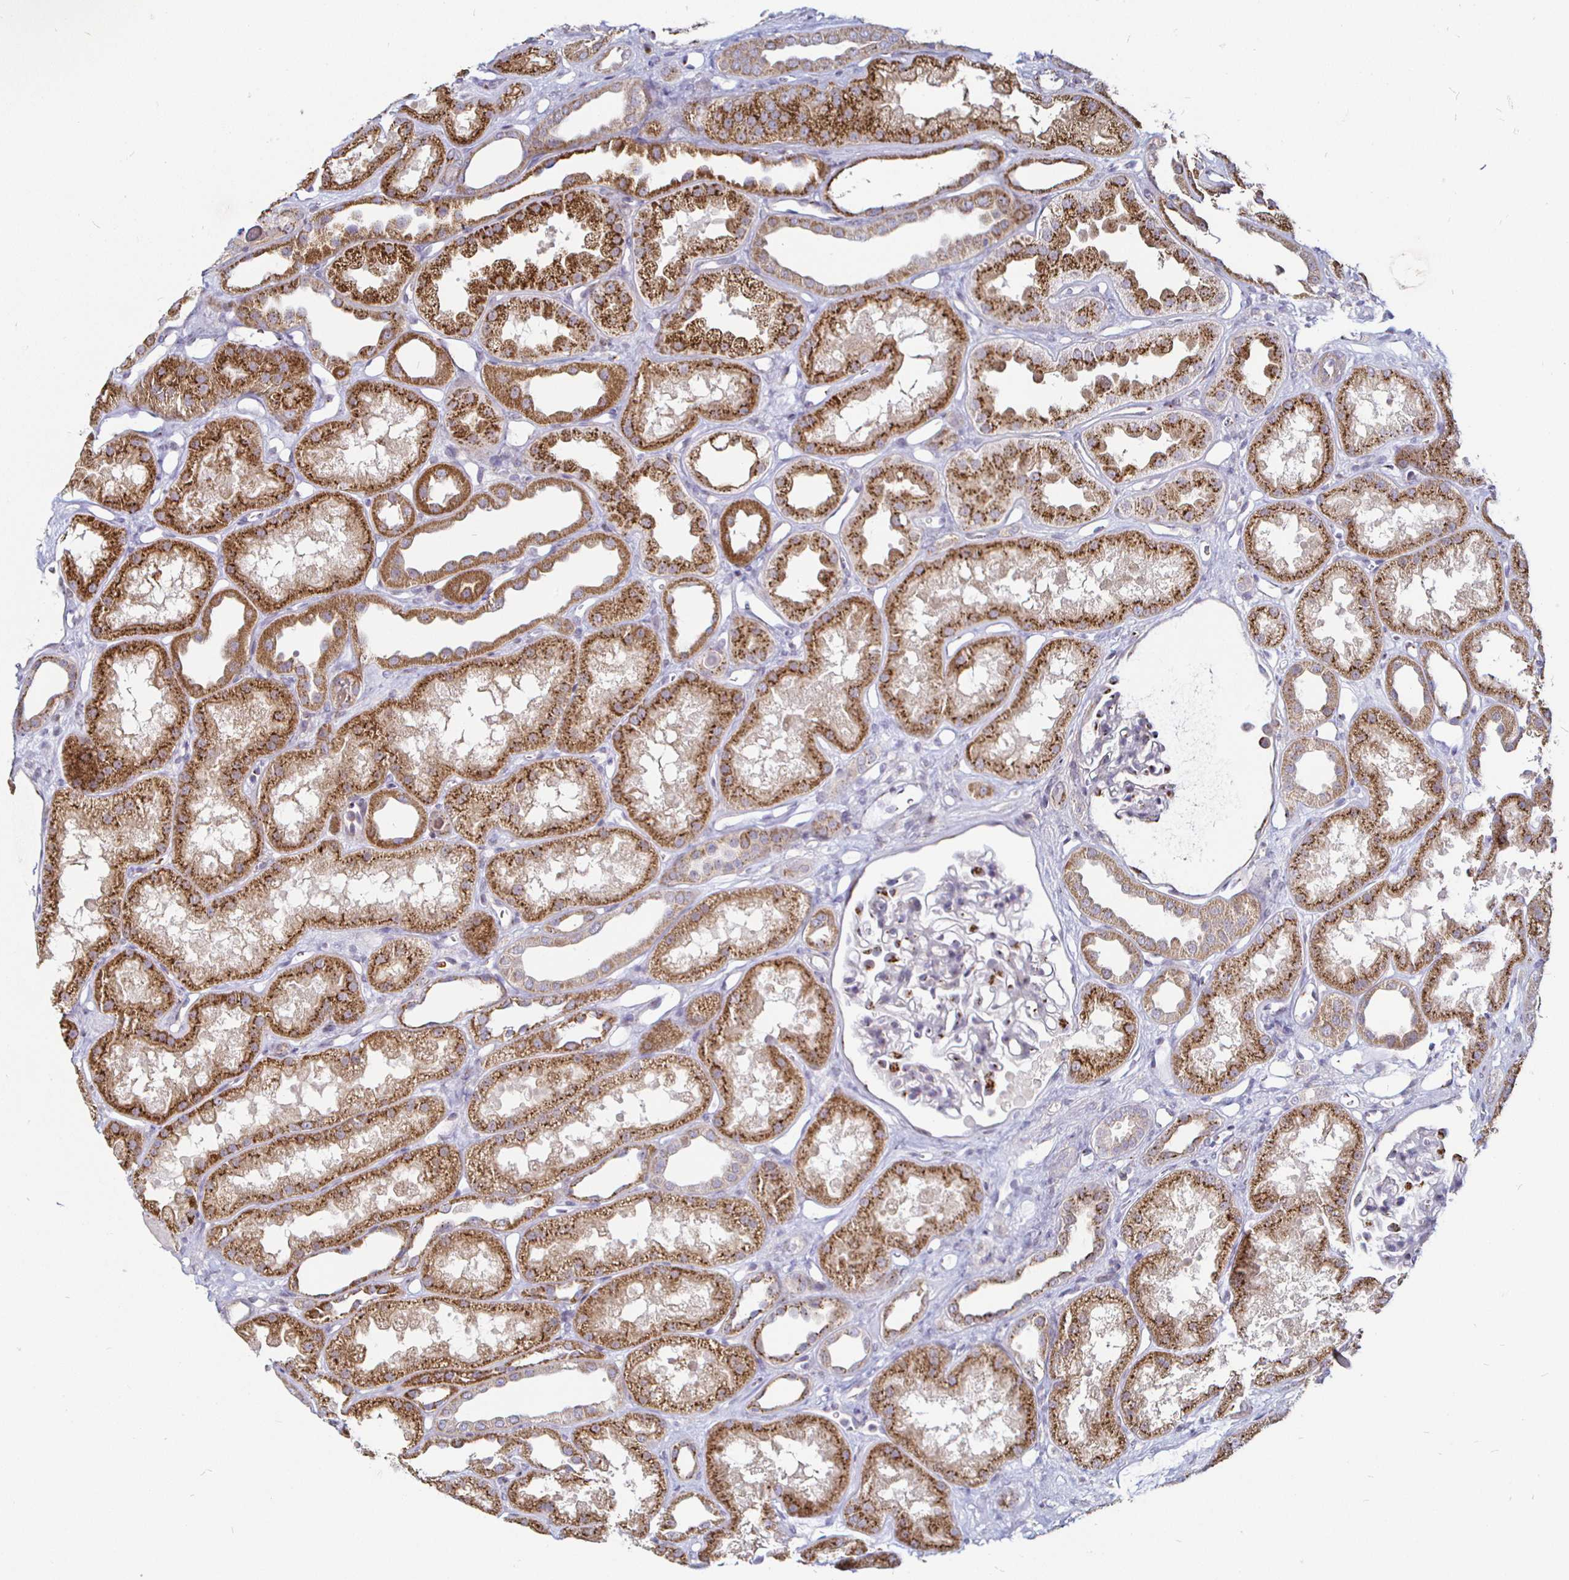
{"staining": {"intensity": "strong", "quantity": "<25%", "location": "cytoplasmic/membranous"}, "tissue": "kidney", "cell_type": "Cells in glomeruli", "image_type": "normal", "snomed": [{"axis": "morphology", "description": "Normal tissue, NOS"}, {"axis": "topography", "description": "Kidney"}], "caption": "Protein positivity by IHC exhibits strong cytoplasmic/membranous positivity in approximately <25% of cells in glomeruli in normal kidney.", "gene": "ATG3", "patient": {"sex": "male", "age": 61}}